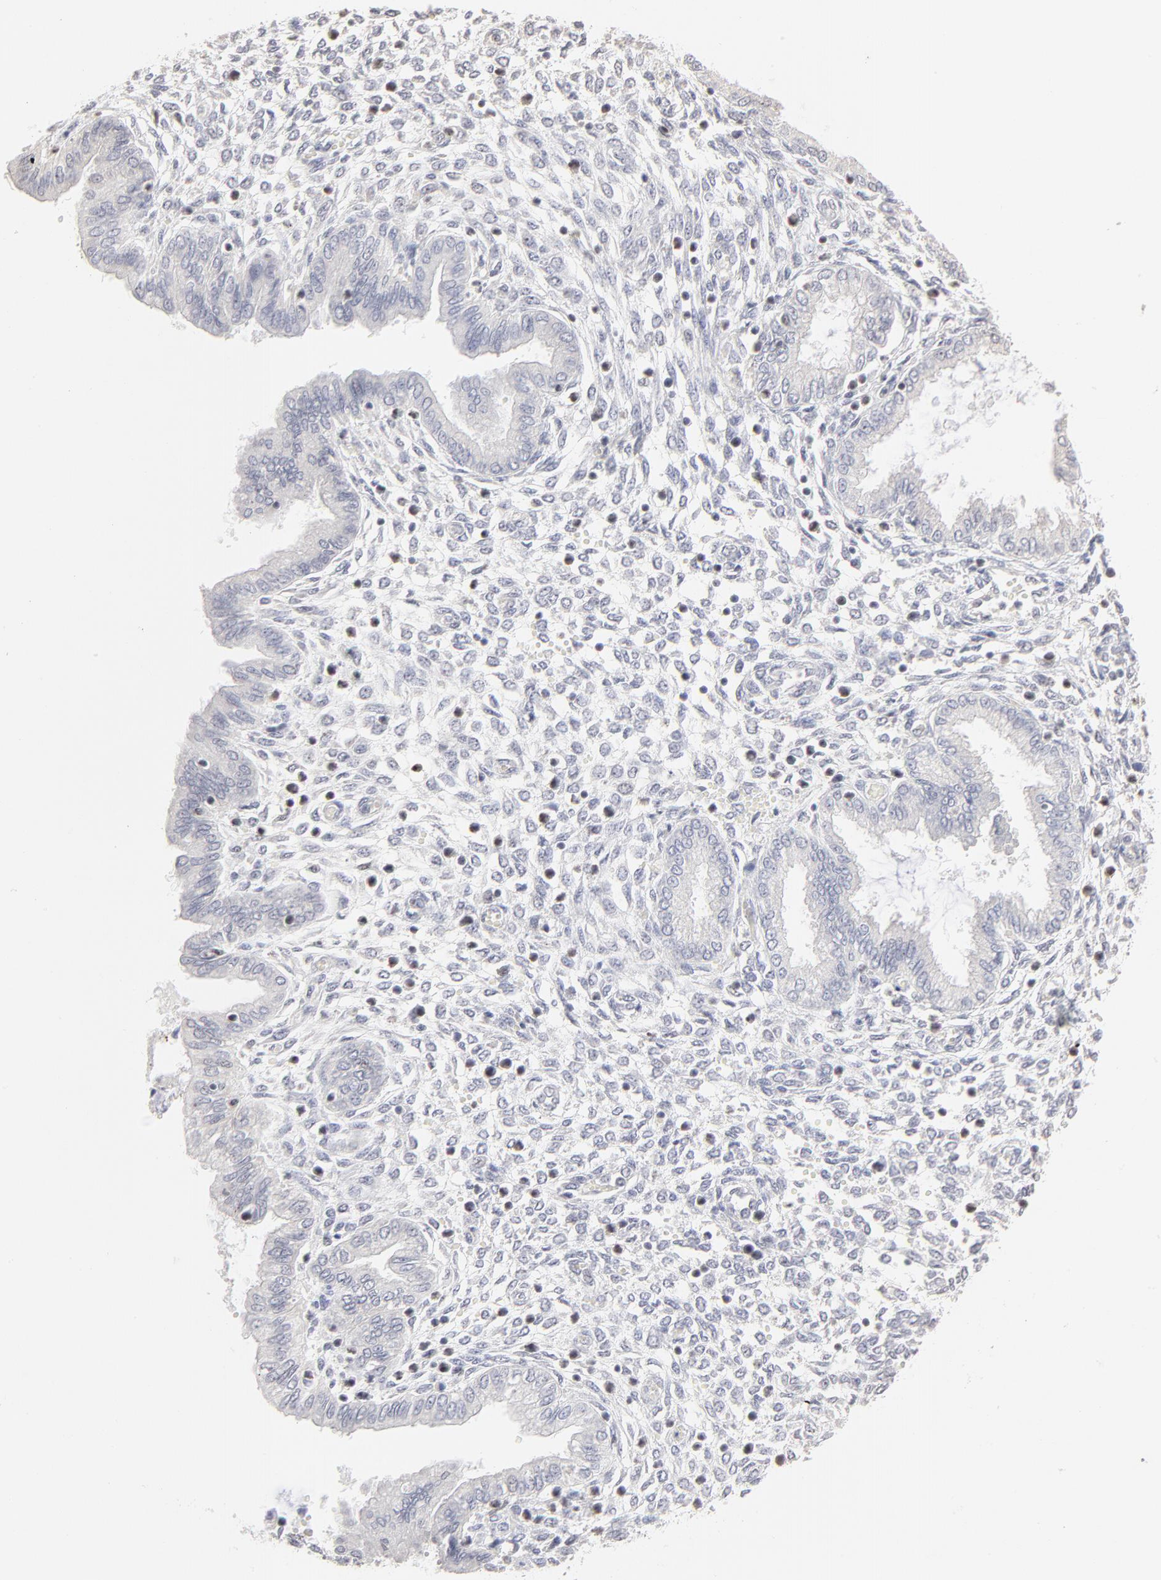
{"staining": {"intensity": "negative", "quantity": "none", "location": "none"}, "tissue": "endometrium", "cell_type": "Cells in endometrial stroma", "image_type": "normal", "snomed": [{"axis": "morphology", "description": "Normal tissue, NOS"}, {"axis": "topography", "description": "Endometrium"}], "caption": "This is an immunohistochemistry micrograph of normal endometrium. There is no expression in cells in endometrial stroma.", "gene": "NFIL3", "patient": {"sex": "female", "age": 33}}